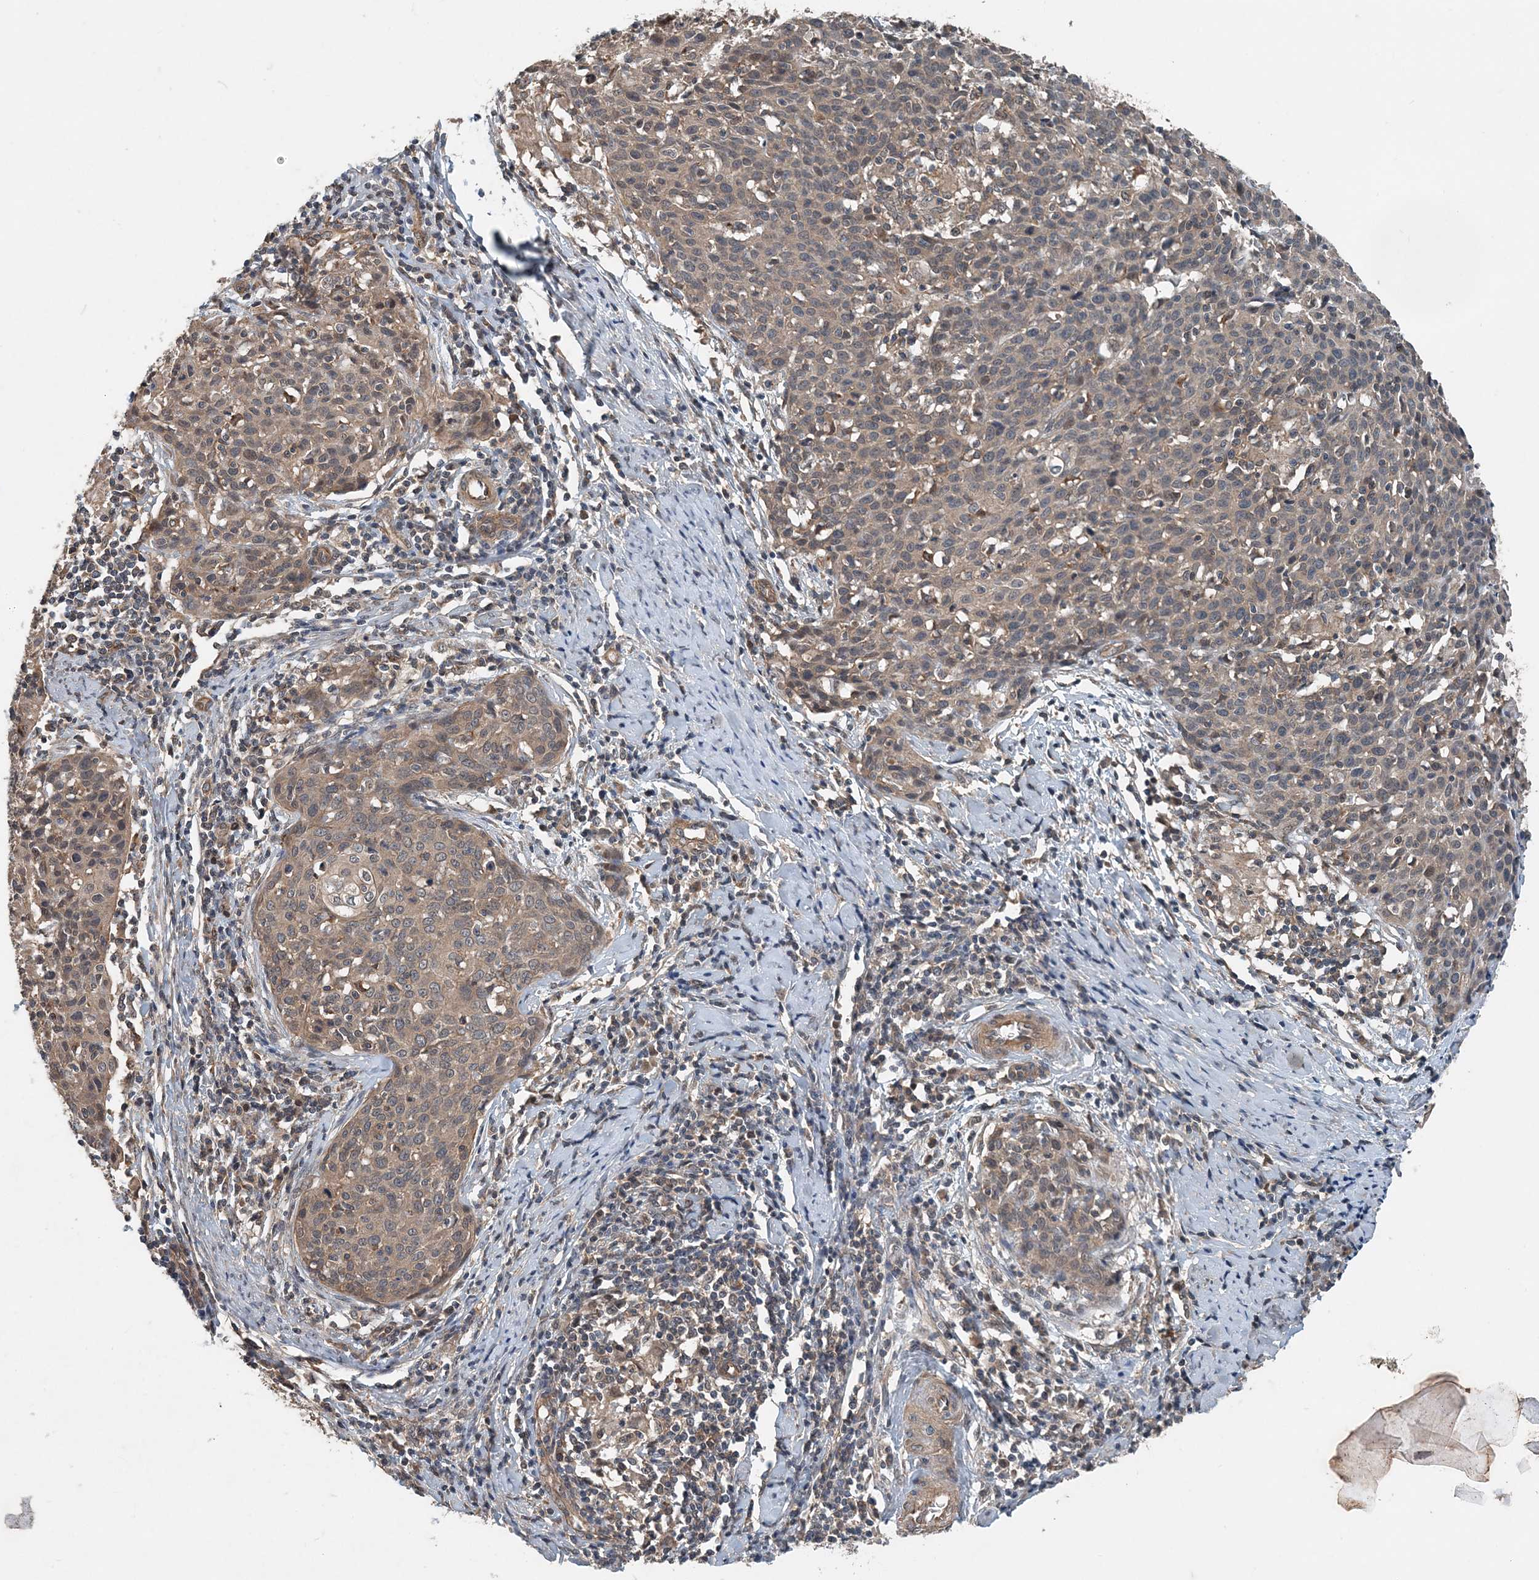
{"staining": {"intensity": "weak", "quantity": ">75%", "location": "cytoplasmic/membranous"}, "tissue": "cervical cancer", "cell_type": "Tumor cells", "image_type": "cancer", "snomed": [{"axis": "morphology", "description": "Squamous cell carcinoma, NOS"}, {"axis": "topography", "description": "Cervix"}], "caption": "This is an image of IHC staining of cervical cancer (squamous cell carcinoma), which shows weak staining in the cytoplasmic/membranous of tumor cells.", "gene": "SMPD3", "patient": {"sex": "female", "age": 38}}